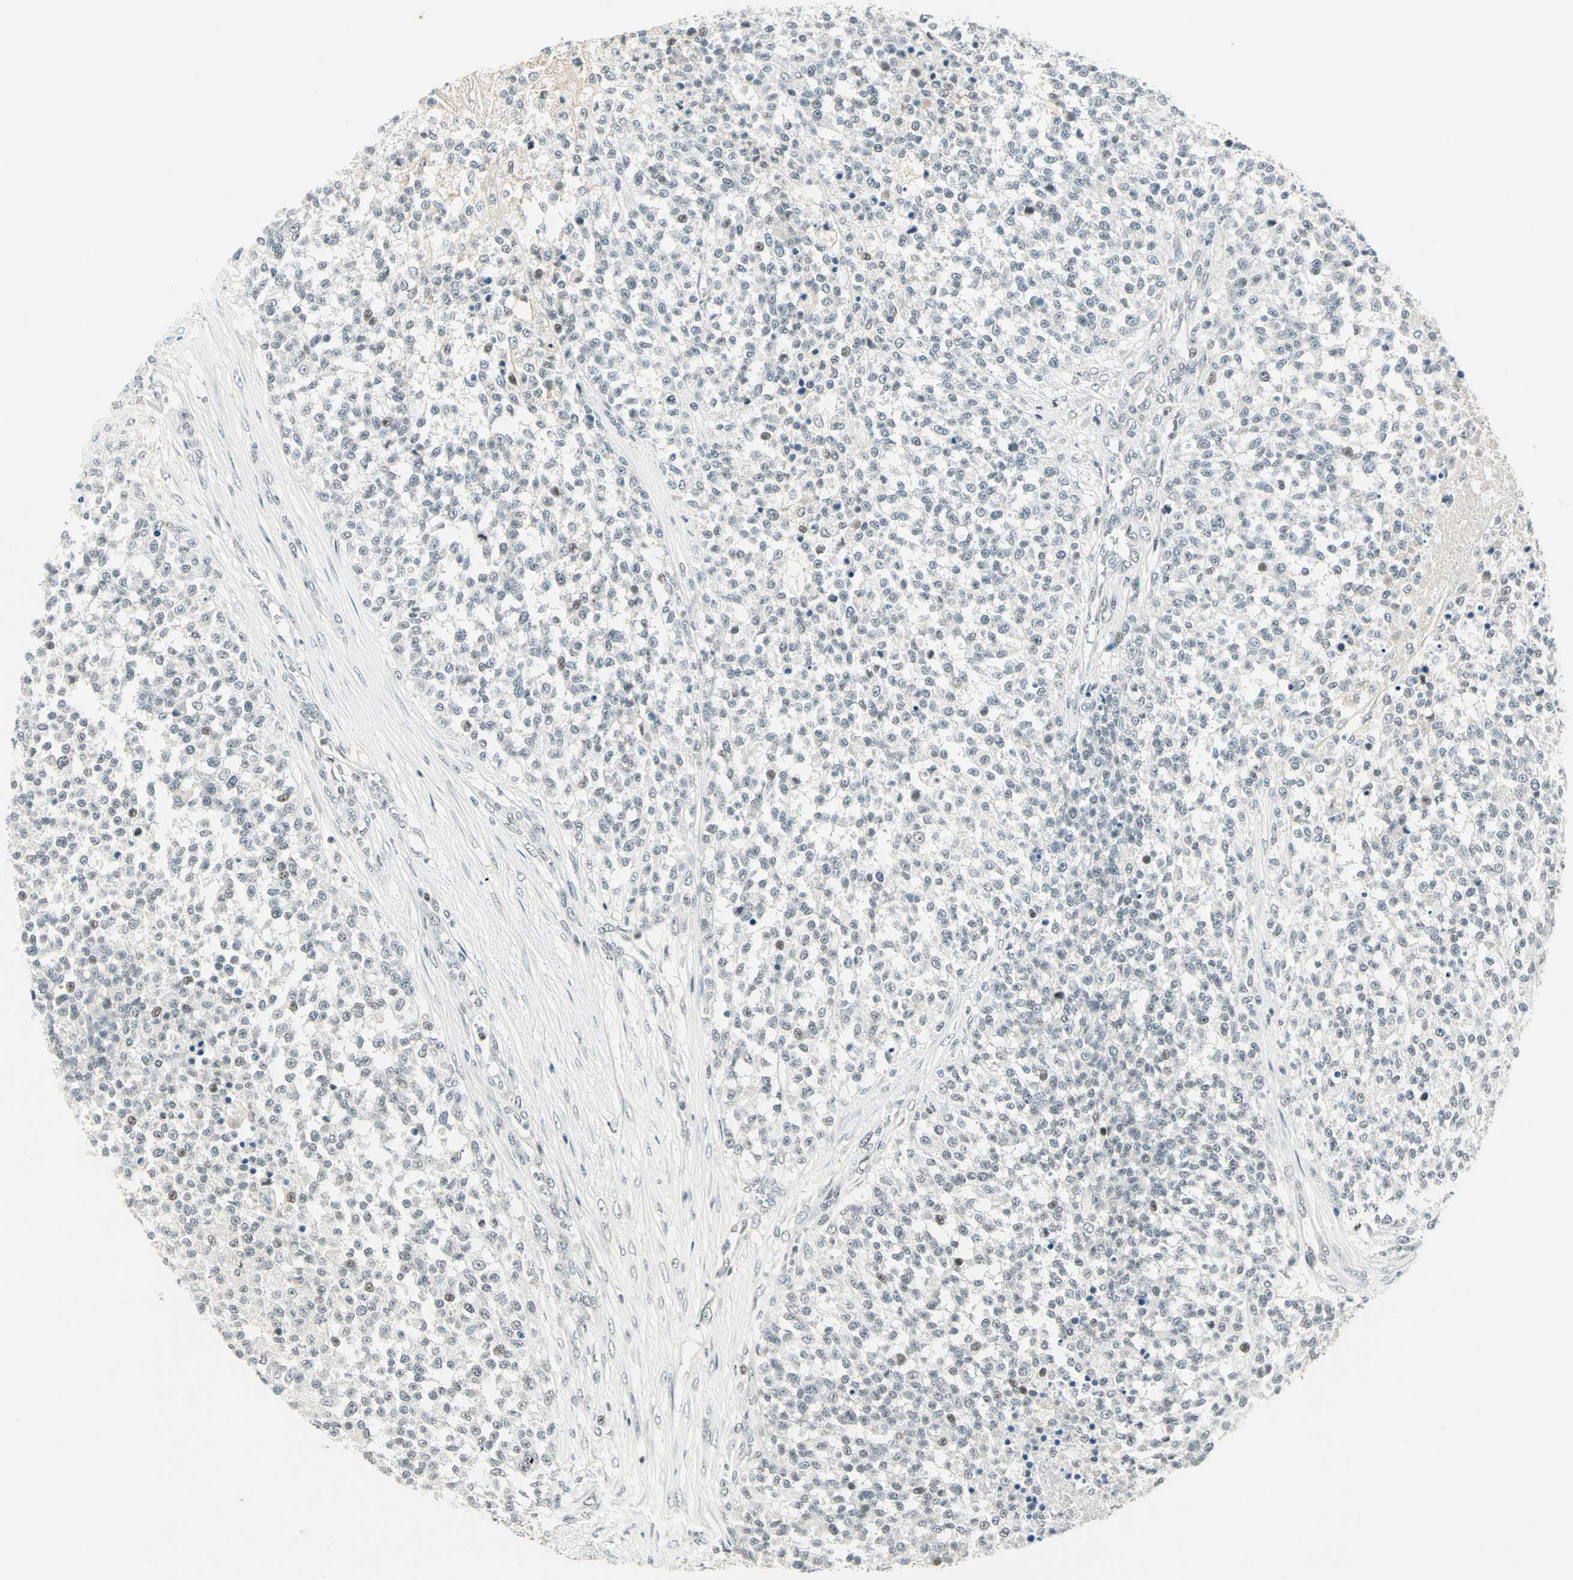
{"staining": {"intensity": "weak", "quantity": "<25%", "location": "nuclear"}, "tissue": "testis cancer", "cell_type": "Tumor cells", "image_type": "cancer", "snomed": [{"axis": "morphology", "description": "Seminoma, NOS"}, {"axis": "topography", "description": "Testis"}], "caption": "This is an immunohistochemistry micrograph of testis seminoma. There is no staining in tumor cells.", "gene": "SIN3A", "patient": {"sex": "male", "age": 59}}